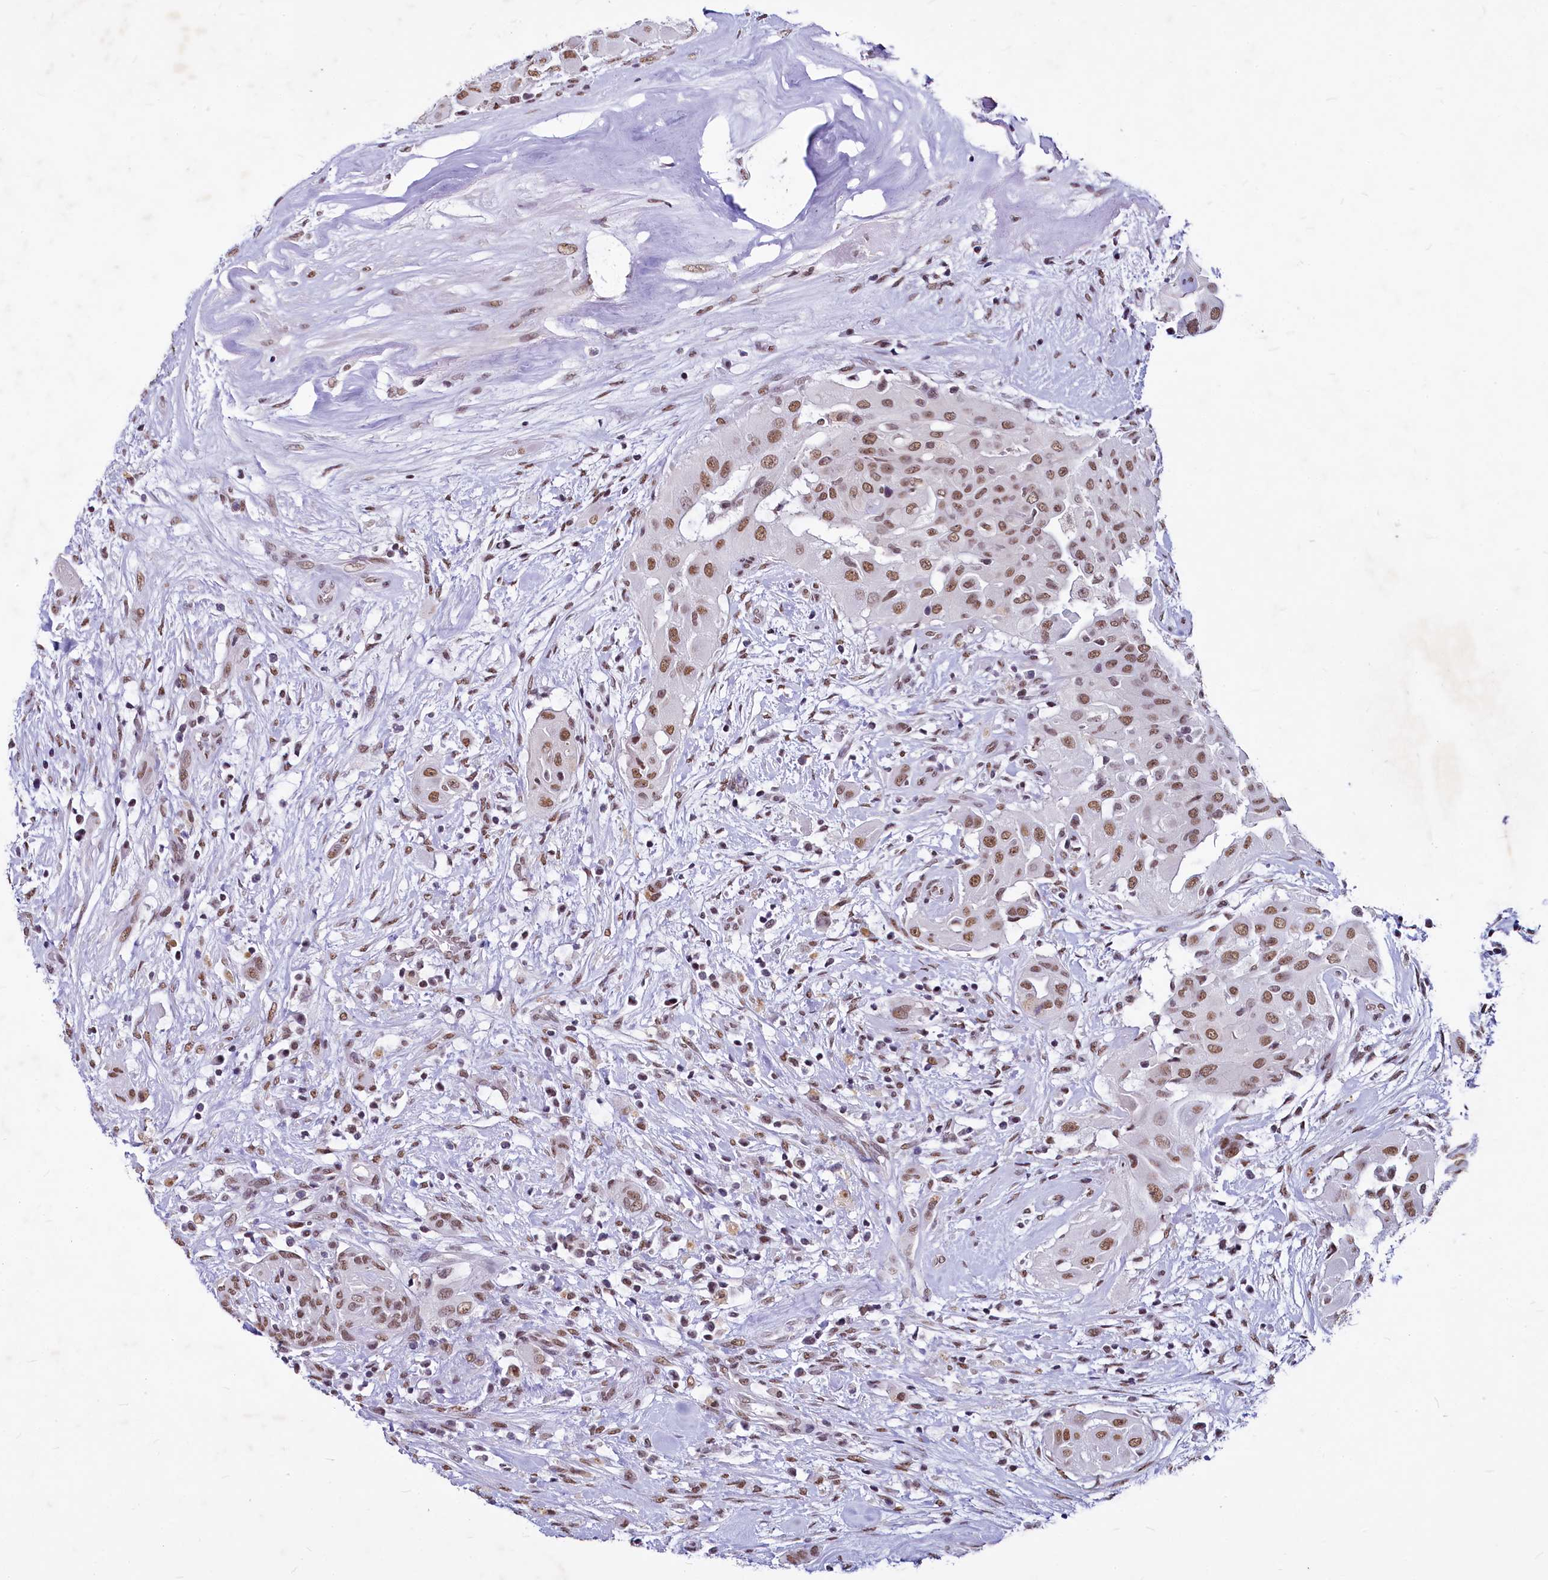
{"staining": {"intensity": "moderate", "quantity": ">75%", "location": "nuclear"}, "tissue": "thyroid cancer", "cell_type": "Tumor cells", "image_type": "cancer", "snomed": [{"axis": "morphology", "description": "Papillary adenocarcinoma, NOS"}, {"axis": "topography", "description": "Thyroid gland"}], "caption": "The immunohistochemical stain highlights moderate nuclear expression in tumor cells of thyroid cancer (papillary adenocarcinoma) tissue. (IHC, brightfield microscopy, high magnification).", "gene": "PARPBP", "patient": {"sex": "female", "age": 59}}